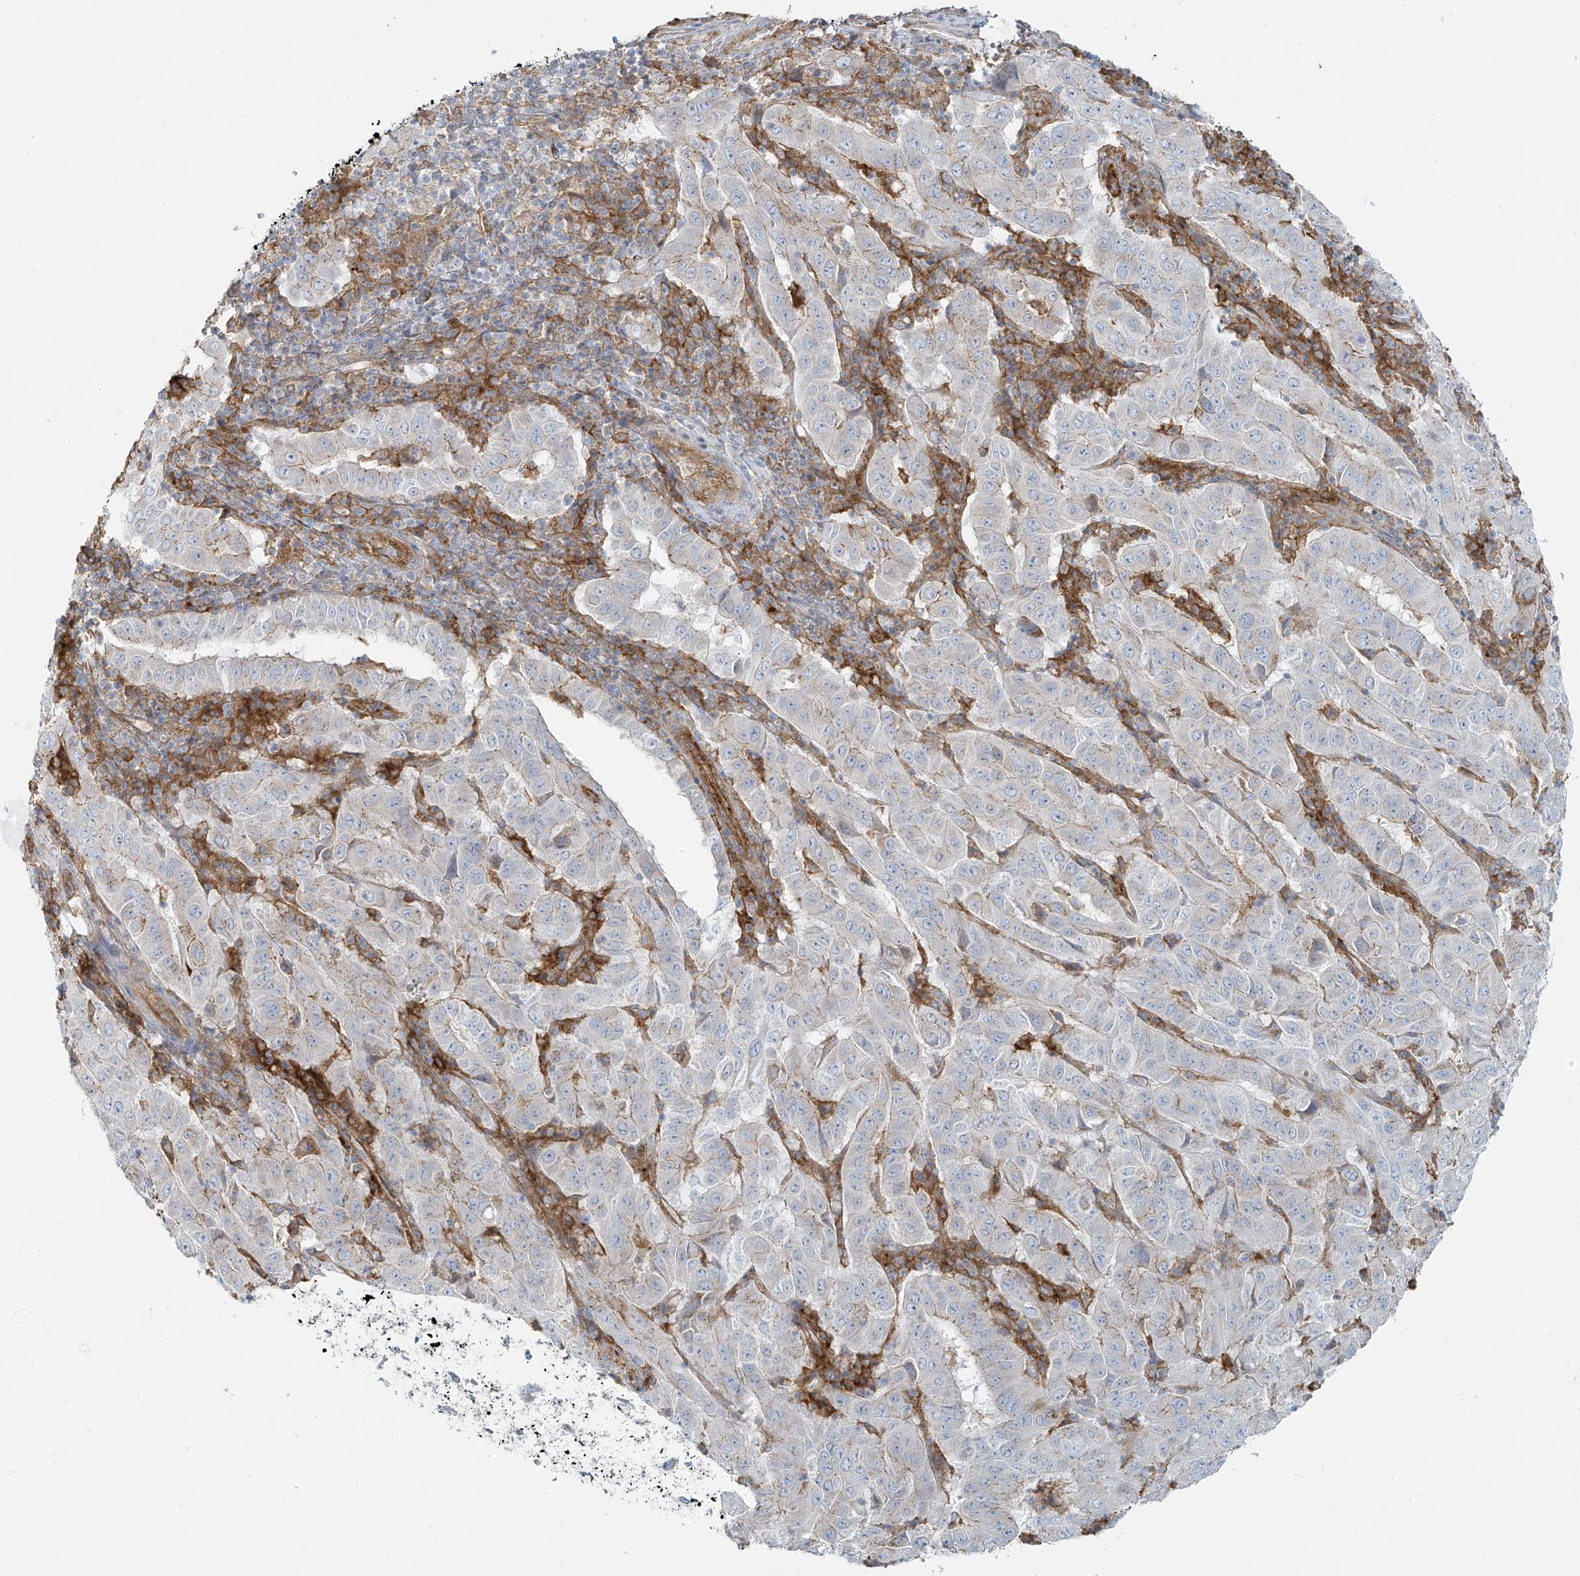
{"staining": {"intensity": "weak", "quantity": "25%-75%", "location": "cytoplasmic/membranous"}, "tissue": "pancreatic cancer", "cell_type": "Tumor cells", "image_type": "cancer", "snomed": [{"axis": "morphology", "description": "Adenocarcinoma, NOS"}, {"axis": "topography", "description": "Pancreas"}], "caption": "Pancreatic adenocarcinoma stained for a protein shows weak cytoplasmic/membranous positivity in tumor cells. The protein is stained brown, and the nuclei are stained in blue (DAB (3,3'-diaminobenzidine) IHC with brightfield microscopy, high magnification).", "gene": "VAMP5", "patient": {"sex": "male", "age": 63}}